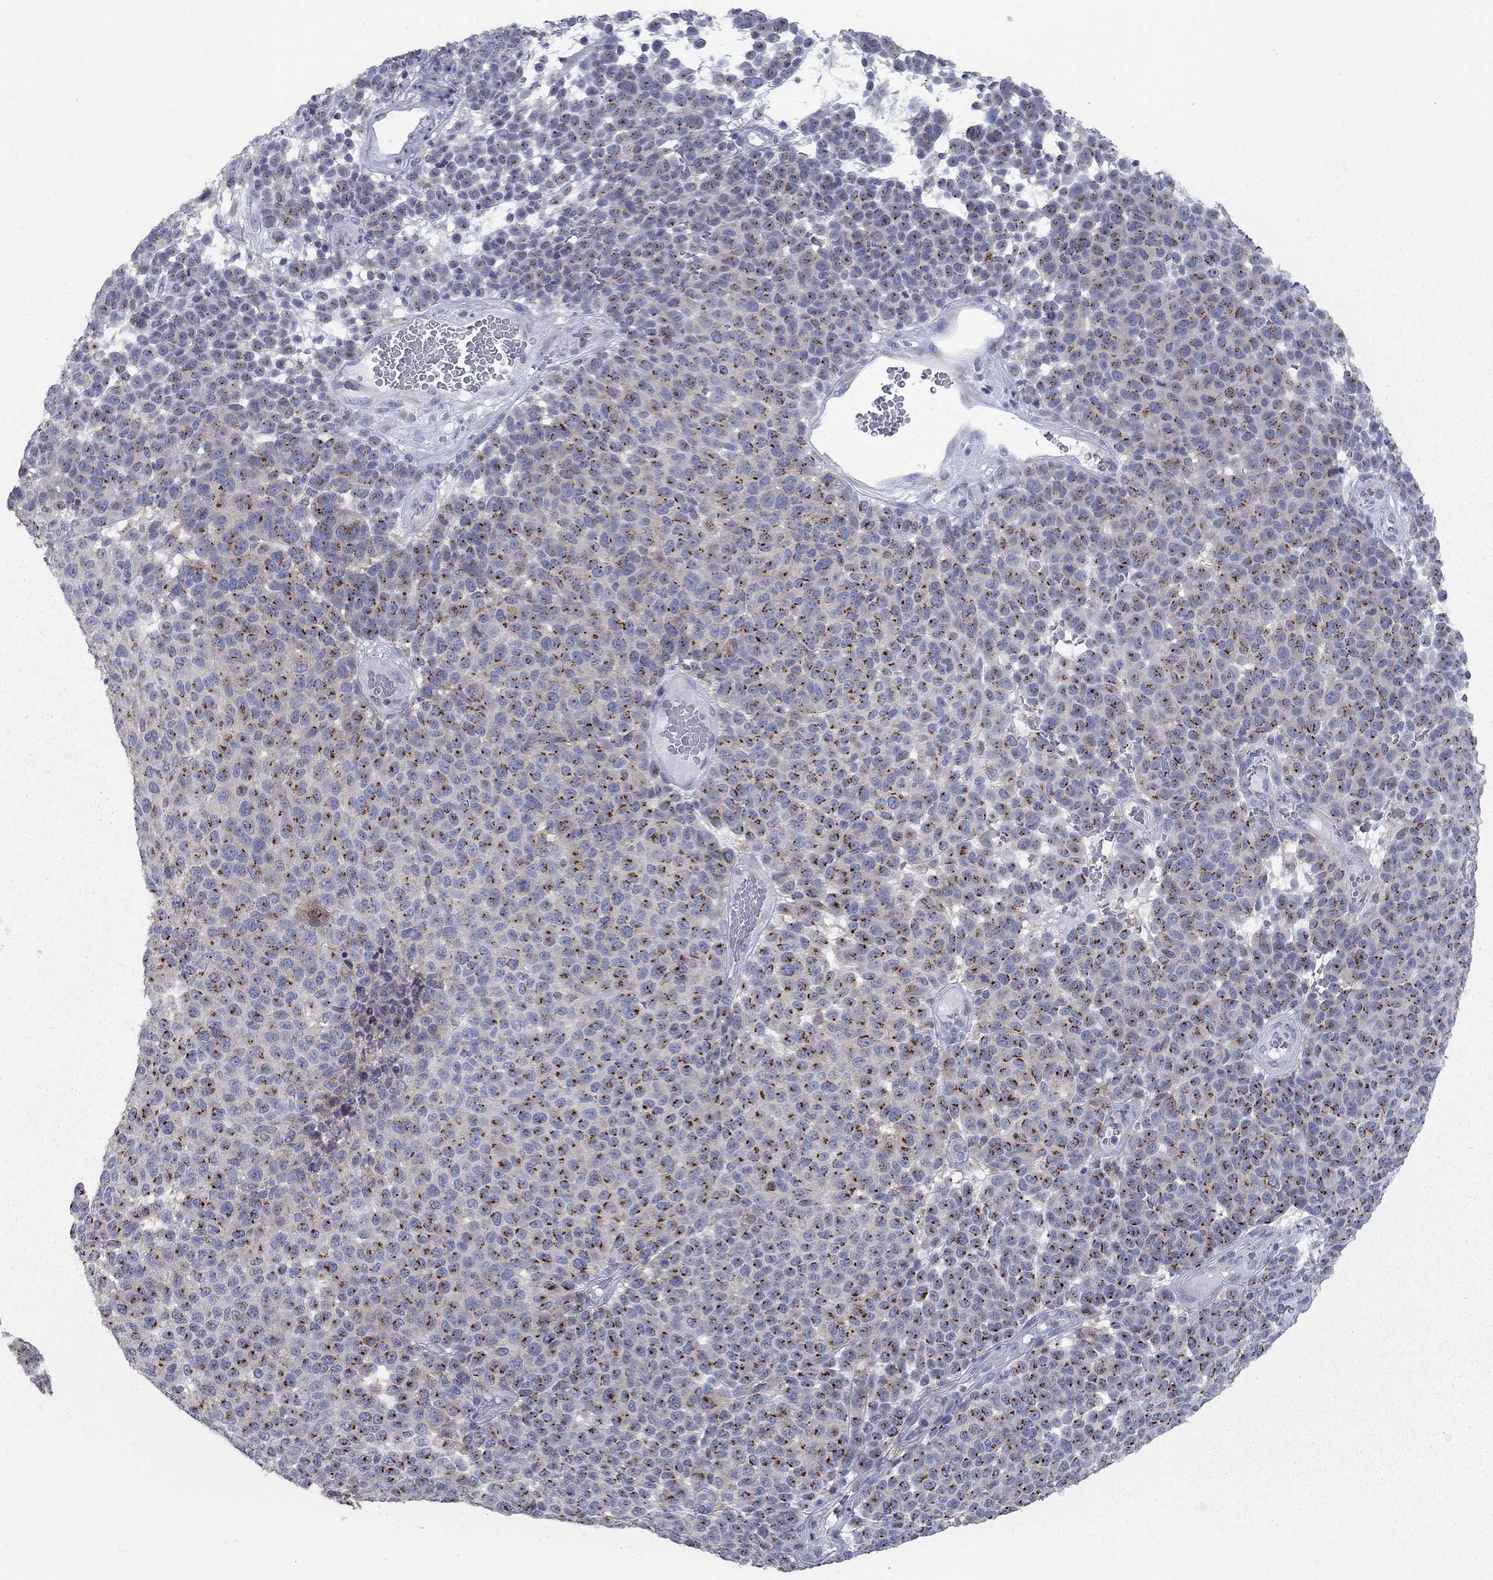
{"staining": {"intensity": "strong", "quantity": ">75%", "location": "cytoplasmic/membranous"}, "tissue": "melanoma", "cell_type": "Tumor cells", "image_type": "cancer", "snomed": [{"axis": "morphology", "description": "Malignant melanoma, NOS"}, {"axis": "topography", "description": "Skin"}], "caption": "Melanoma stained with a brown dye displays strong cytoplasmic/membranous positive positivity in about >75% of tumor cells.", "gene": "KIAA0319L", "patient": {"sex": "male", "age": 59}}